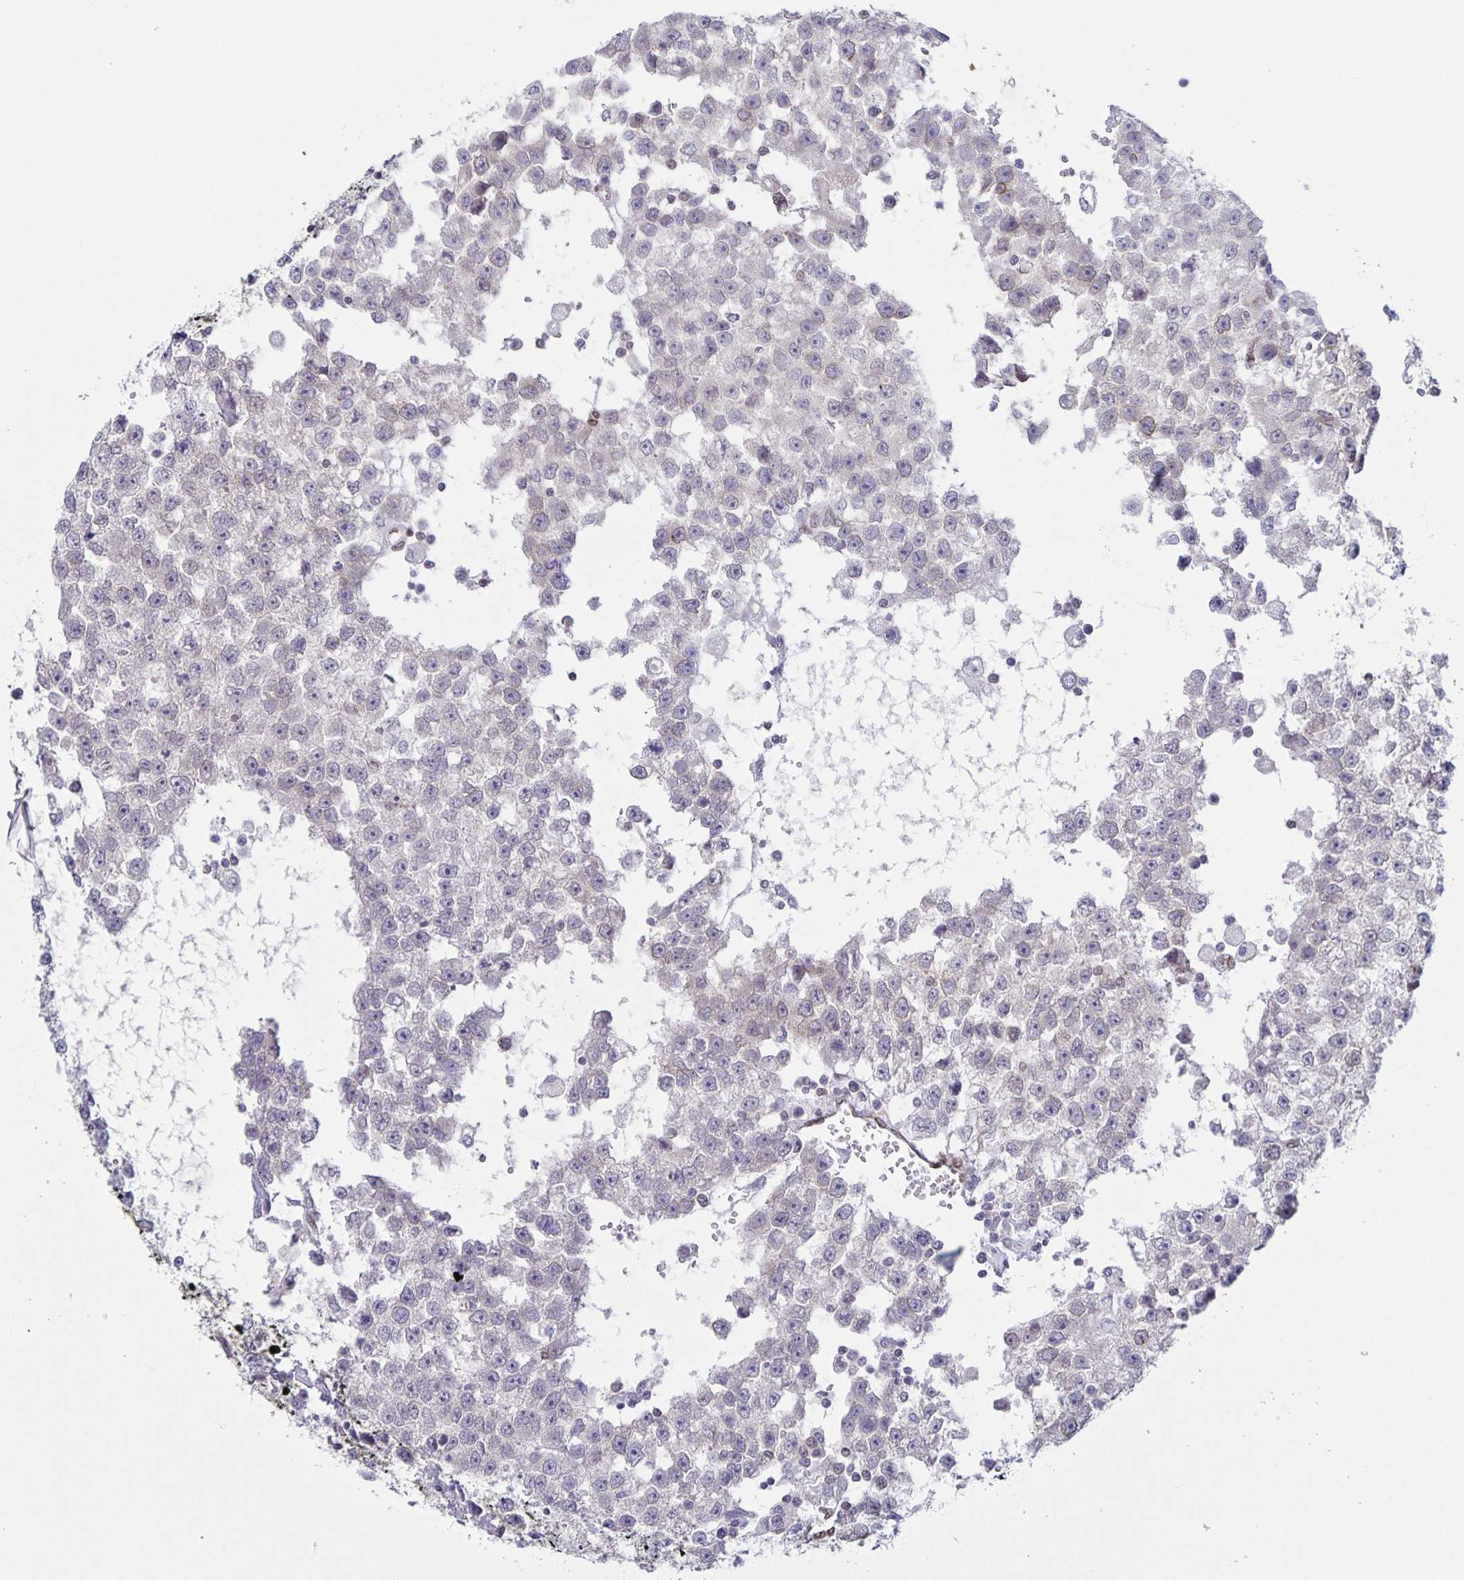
{"staining": {"intensity": "negative", "quantity": "none", "location": "none"}, "tissue": "testis cancer", "cell_type": "Tumor cells", "image_type": "cancer", "snomed": [{"axis": "morphology", "description": "Seminoma, NOS"}, {"axis": "topography", "description": "Testis"}], "caption": "A histopathology image of human testis cancer is negative for staining in tumor cells. The staining is performed using DAB brown chromogen with nuclei counter-stained in using hematoxylin.", "gene": "SYNE2", "patient": {"sex": "male", "age": 34}}